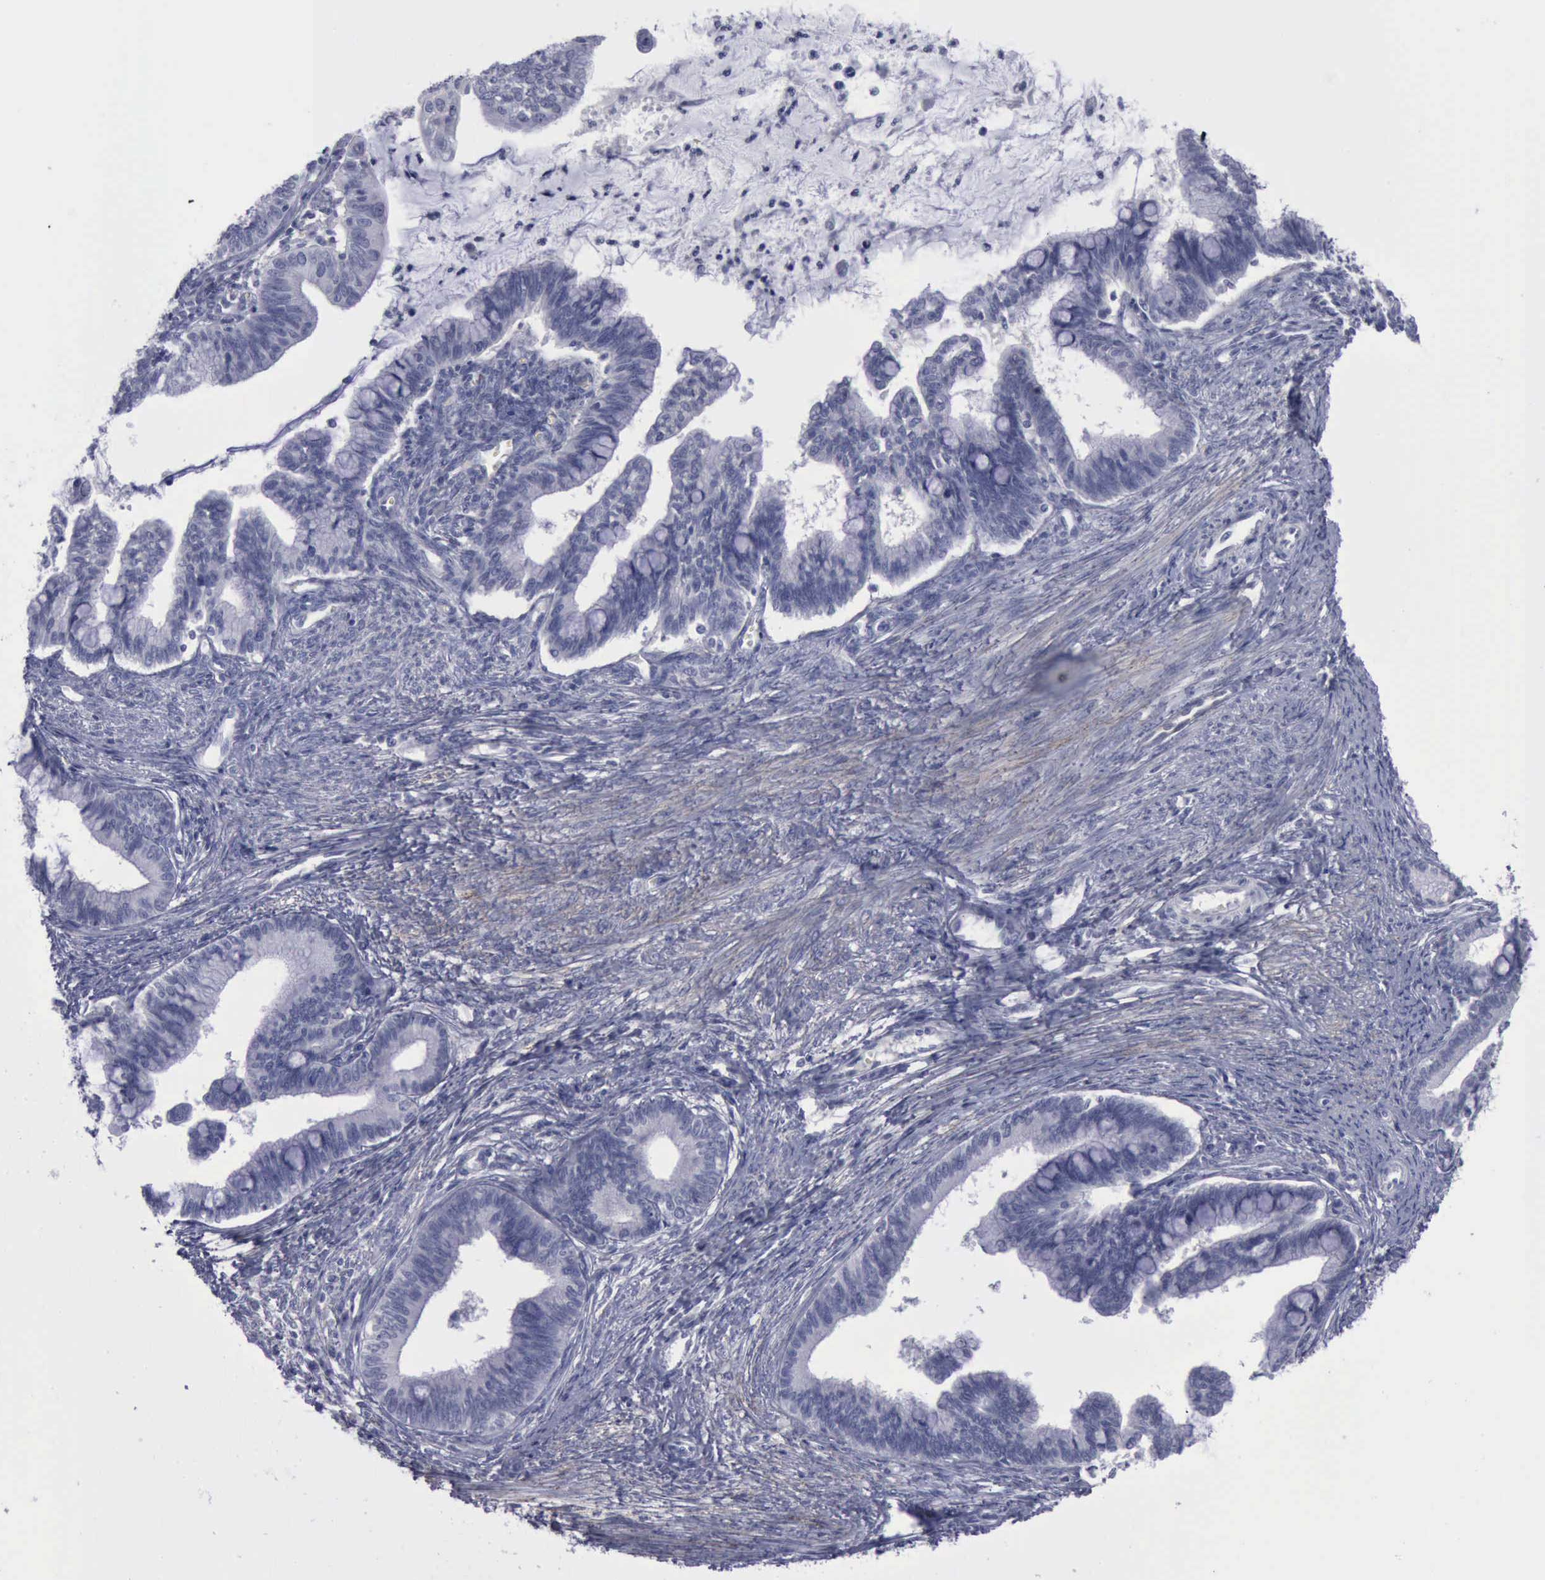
{"staining": {"intensity": "negative", "quantity": "none", "location": "none"}, "tissue": "cervical cancer", "cell_type": "Tumor cells", "image_type": "cancer", "snomed": [{"axis": "morphology", "description": "Adenocarcinoma, NOS"}, {"axis": "topography", "description": "Cervix"}], "caption": "DAB immunohistochemical staining of adenocarcinoma (cervical) exhibits no significant staining in tumor cells.", "gene": "CDH2", "patient": {"sex": "female", "age": 36}}